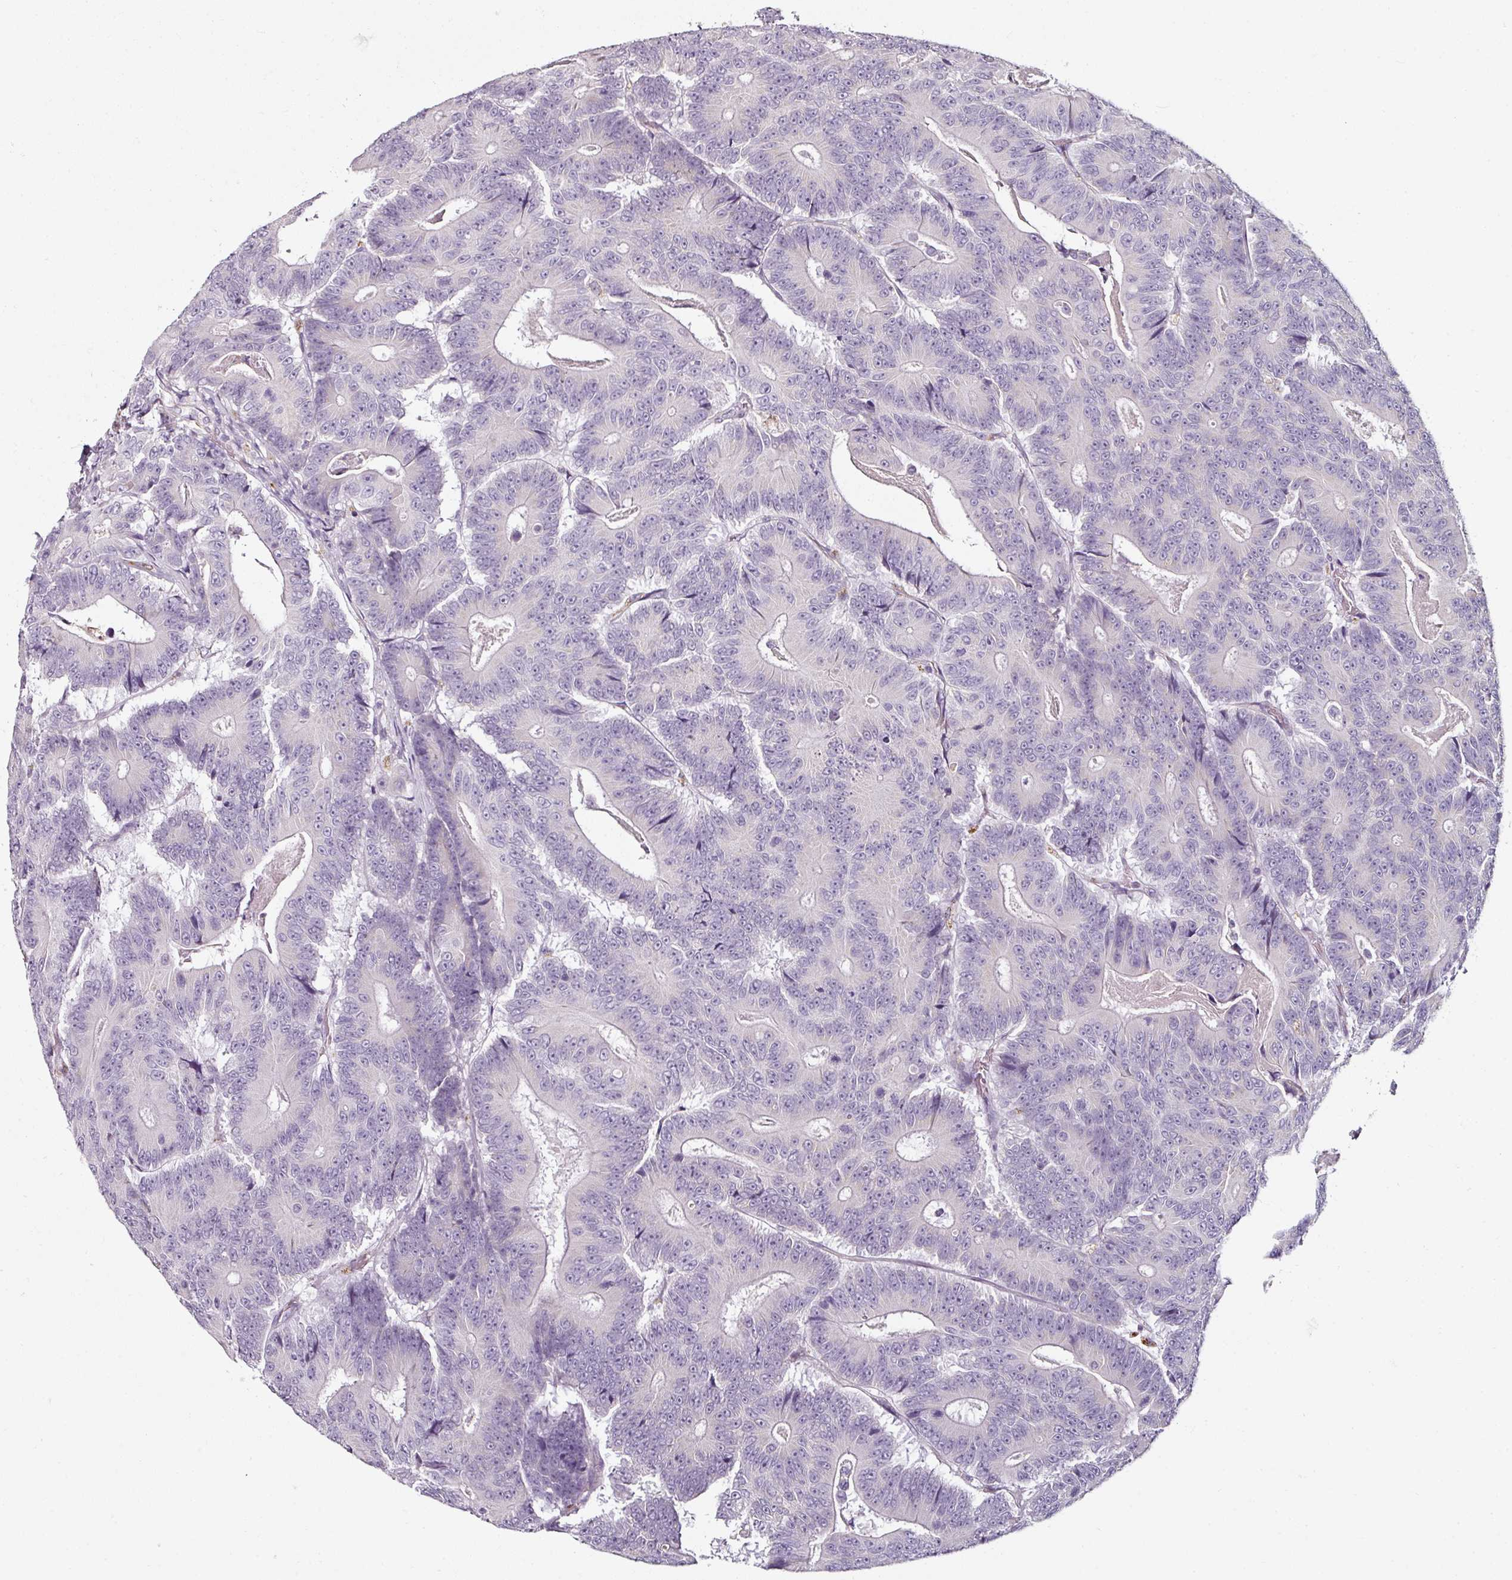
{"staining": {"intensity": "negative", "quantity": "none", "location": "none"}, "tissue": "colorectal cancer", "cell_type": "Tumor cells", "image_type": "cancer", "snomed": [{"axis": "morphology", "description": "Adenocarcinoma, NOS"}, {"axis": "topography", "description": "Colon"}], "caption": "Protein analysis of colorectal cancer exhibits no significant staining in tumor cells. (Immunohistochemistry, brightfield microscopy, high magnification).", "gene": "CAP2", "patient": {"sex": "male", "age": 83}}